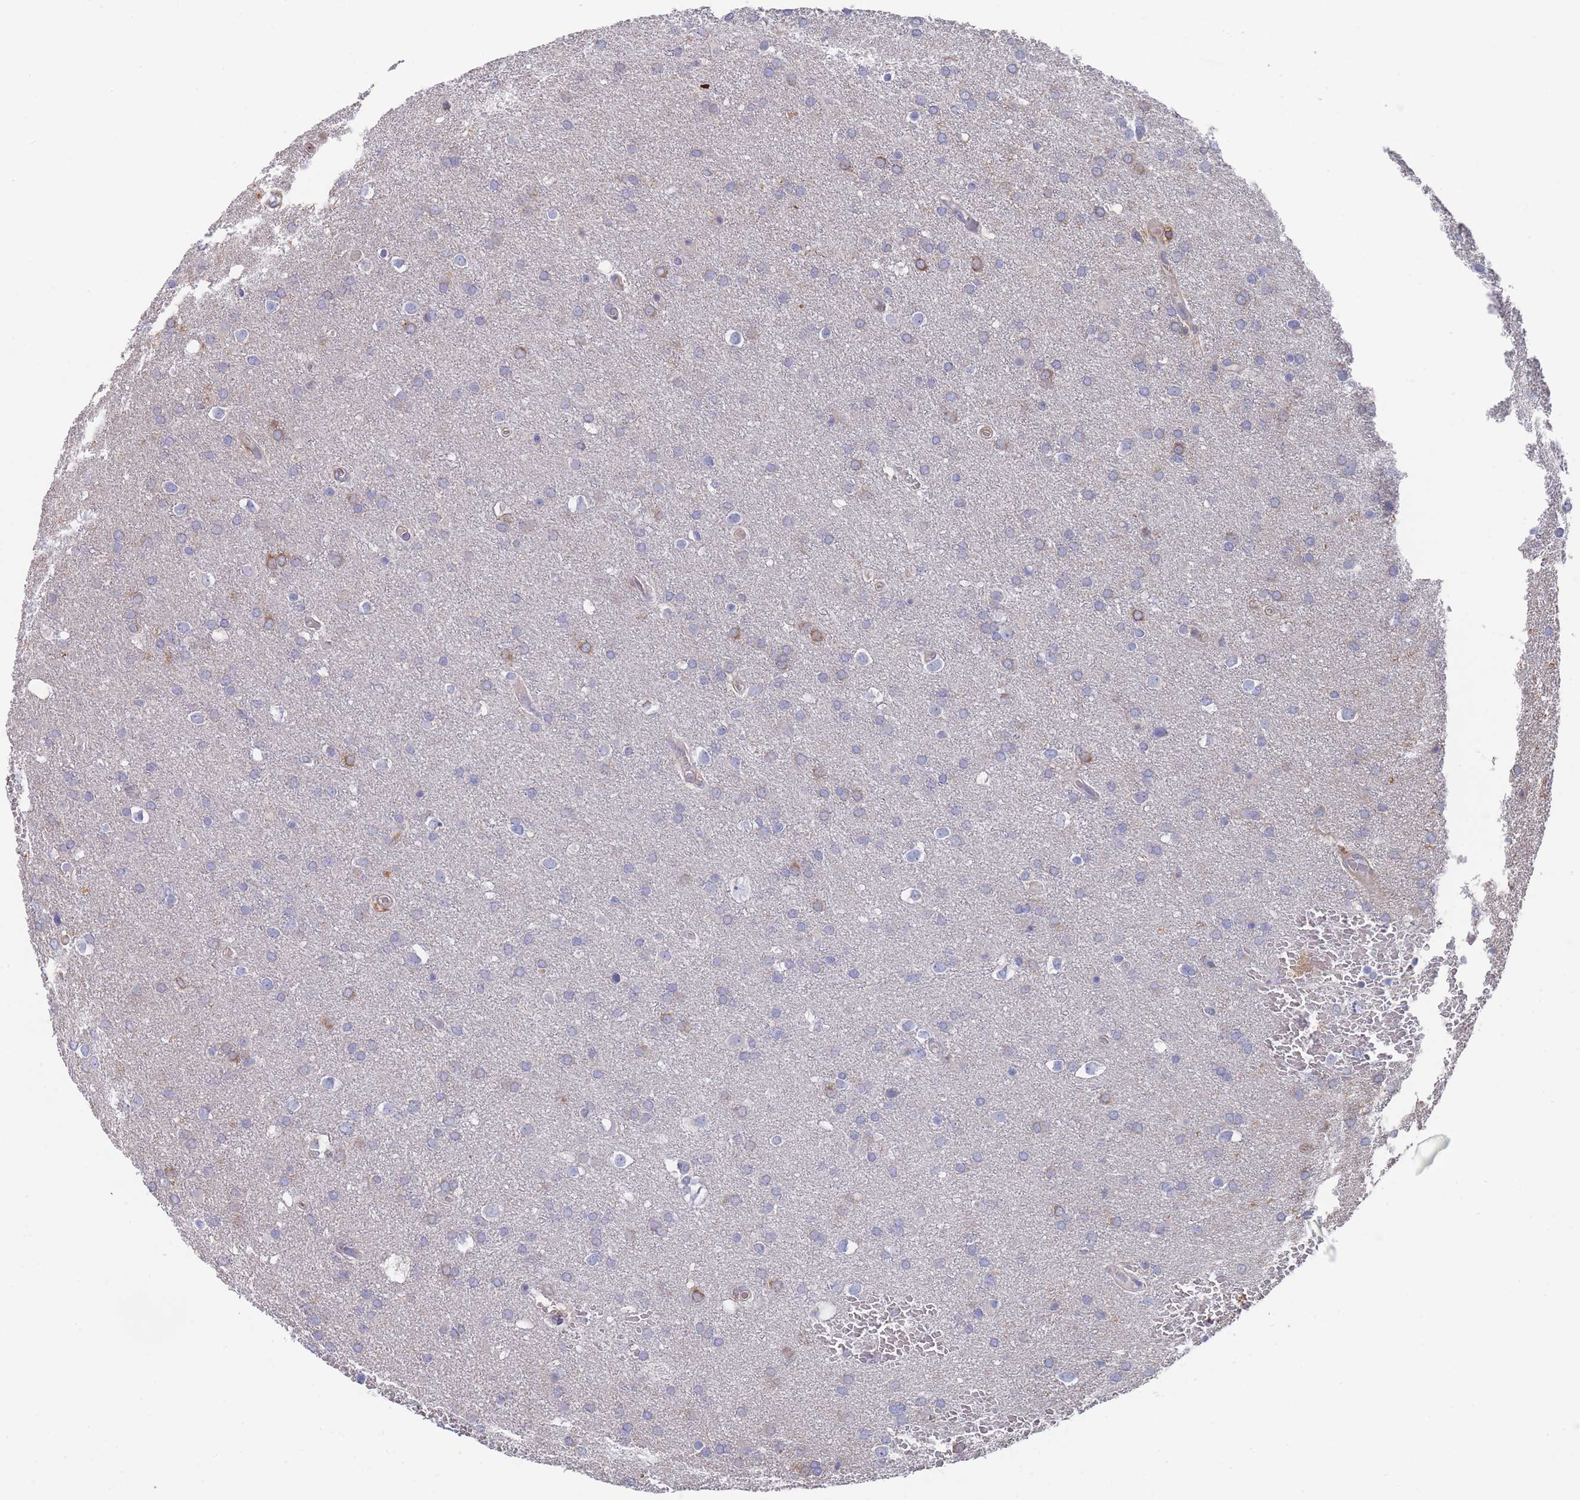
{"staining": {"intensity": "negative", "quantity": "none", "location": "none"}, "tissue": "glioma", "cell_type": "Tumor cells", "image_type": "cancer", "snomed": [{"axis": "morphology", "description": "Glioma, malignant, Low grade"}, {"axis": "topography", "description": "Brain"}], "caption": "Micrograph shows no protein positivity in tumor cells of low-grade glioma (malignant) tissue. The staining was performed using DAB to visualize the protein expression in brown, while the nuclei were stained in blue with hematoxylin (Magnification: 20x).", "gene": "SCCPDH", "patient": {"sex": "female", "age": 32}}